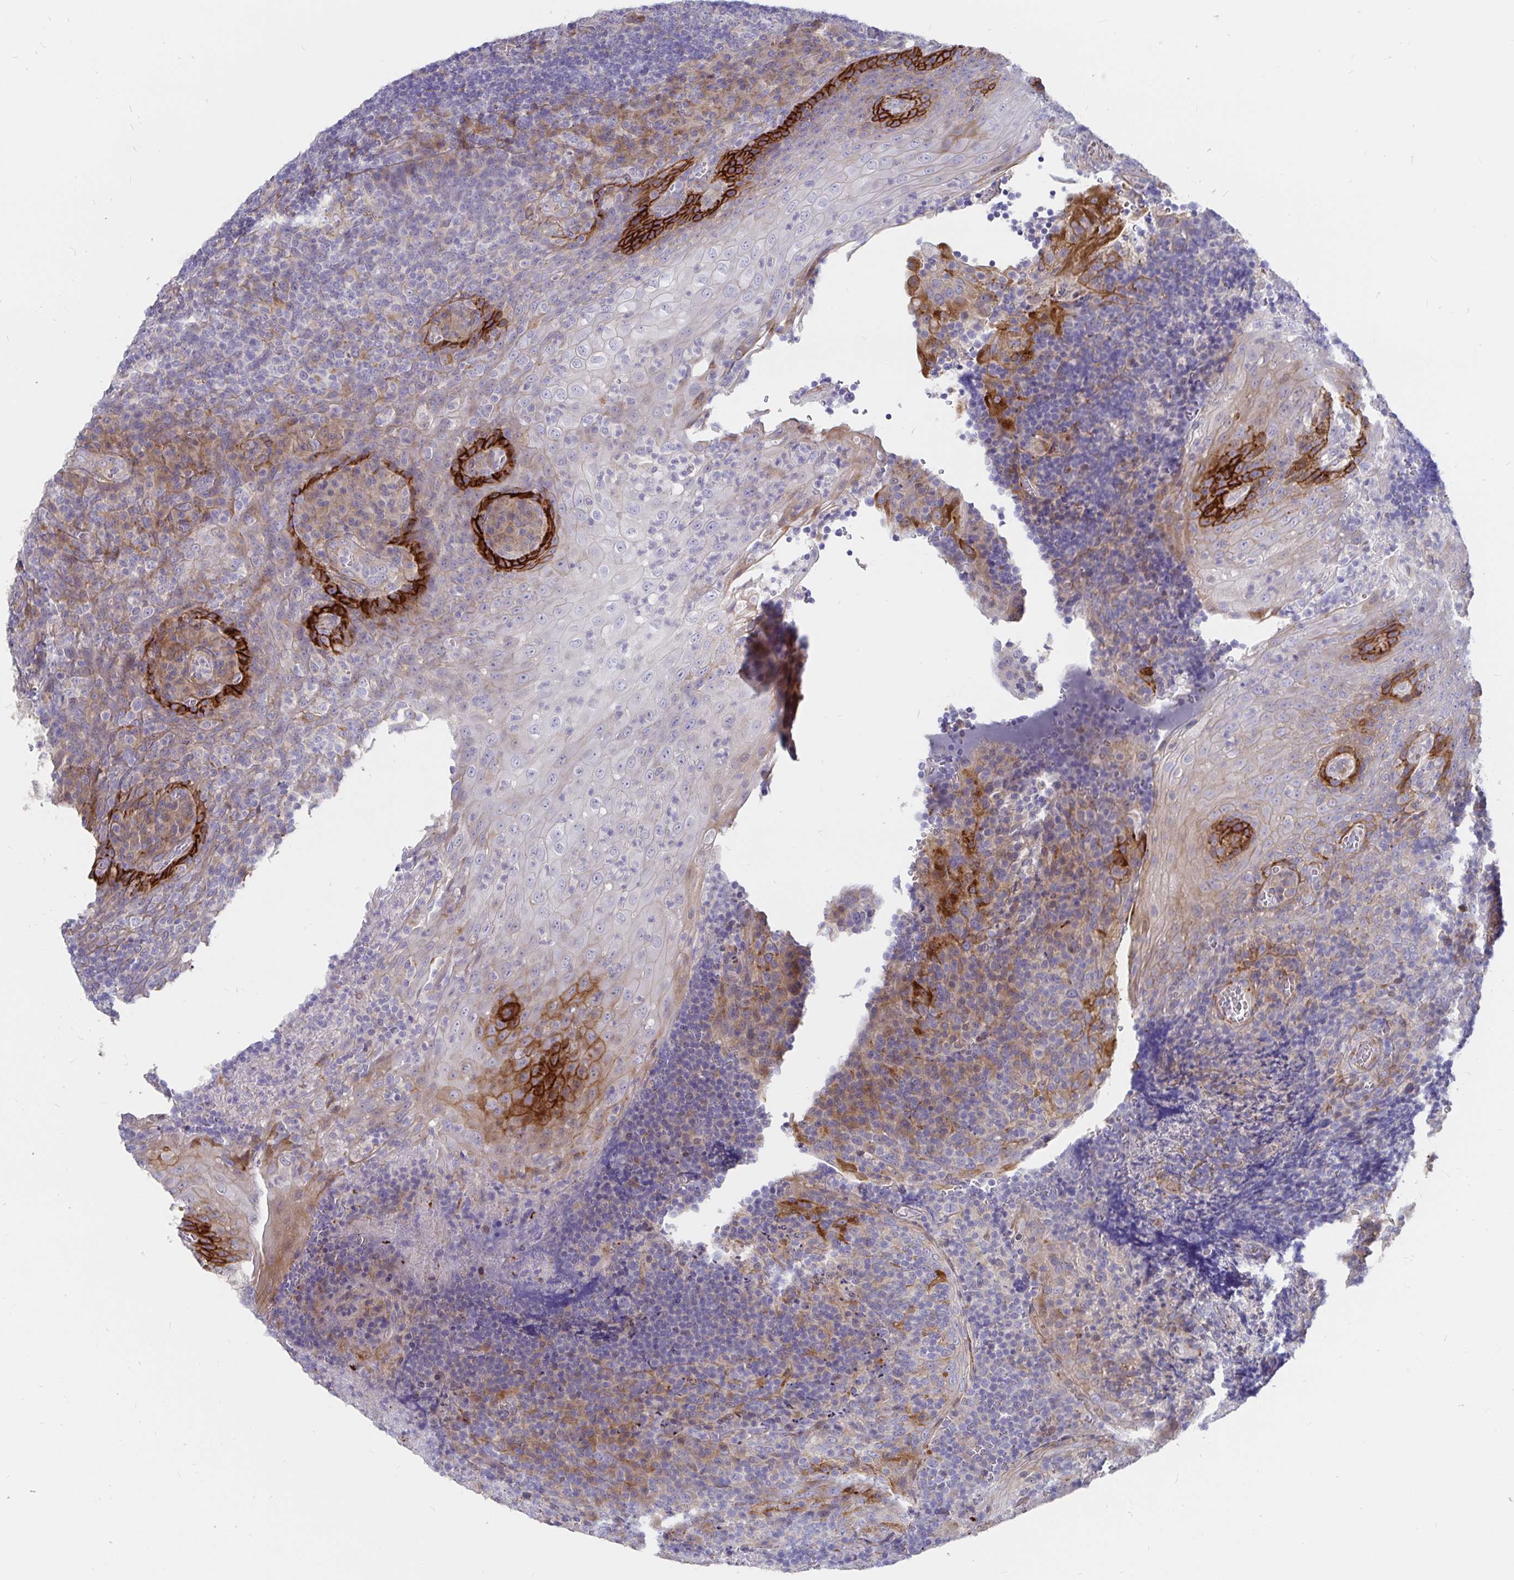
{"staining": {"intensity": "negative", "quantity": "none", "location": "none"}, "tissue": "tonsil", "cell_type": "Germinal center cells", "image_type": "normal", "snomed": [{"axis": "morphology", "description": "Normal tissue, NOS"}, {"axis": "topography", "description": "Tonsil"}], "caption": "This is an IHC histopathology image of unremarkable tonsil. There is no staining in germinal center cells.", "gene": "KCTD19", "patient": {"sex": "male", "age": 17}}